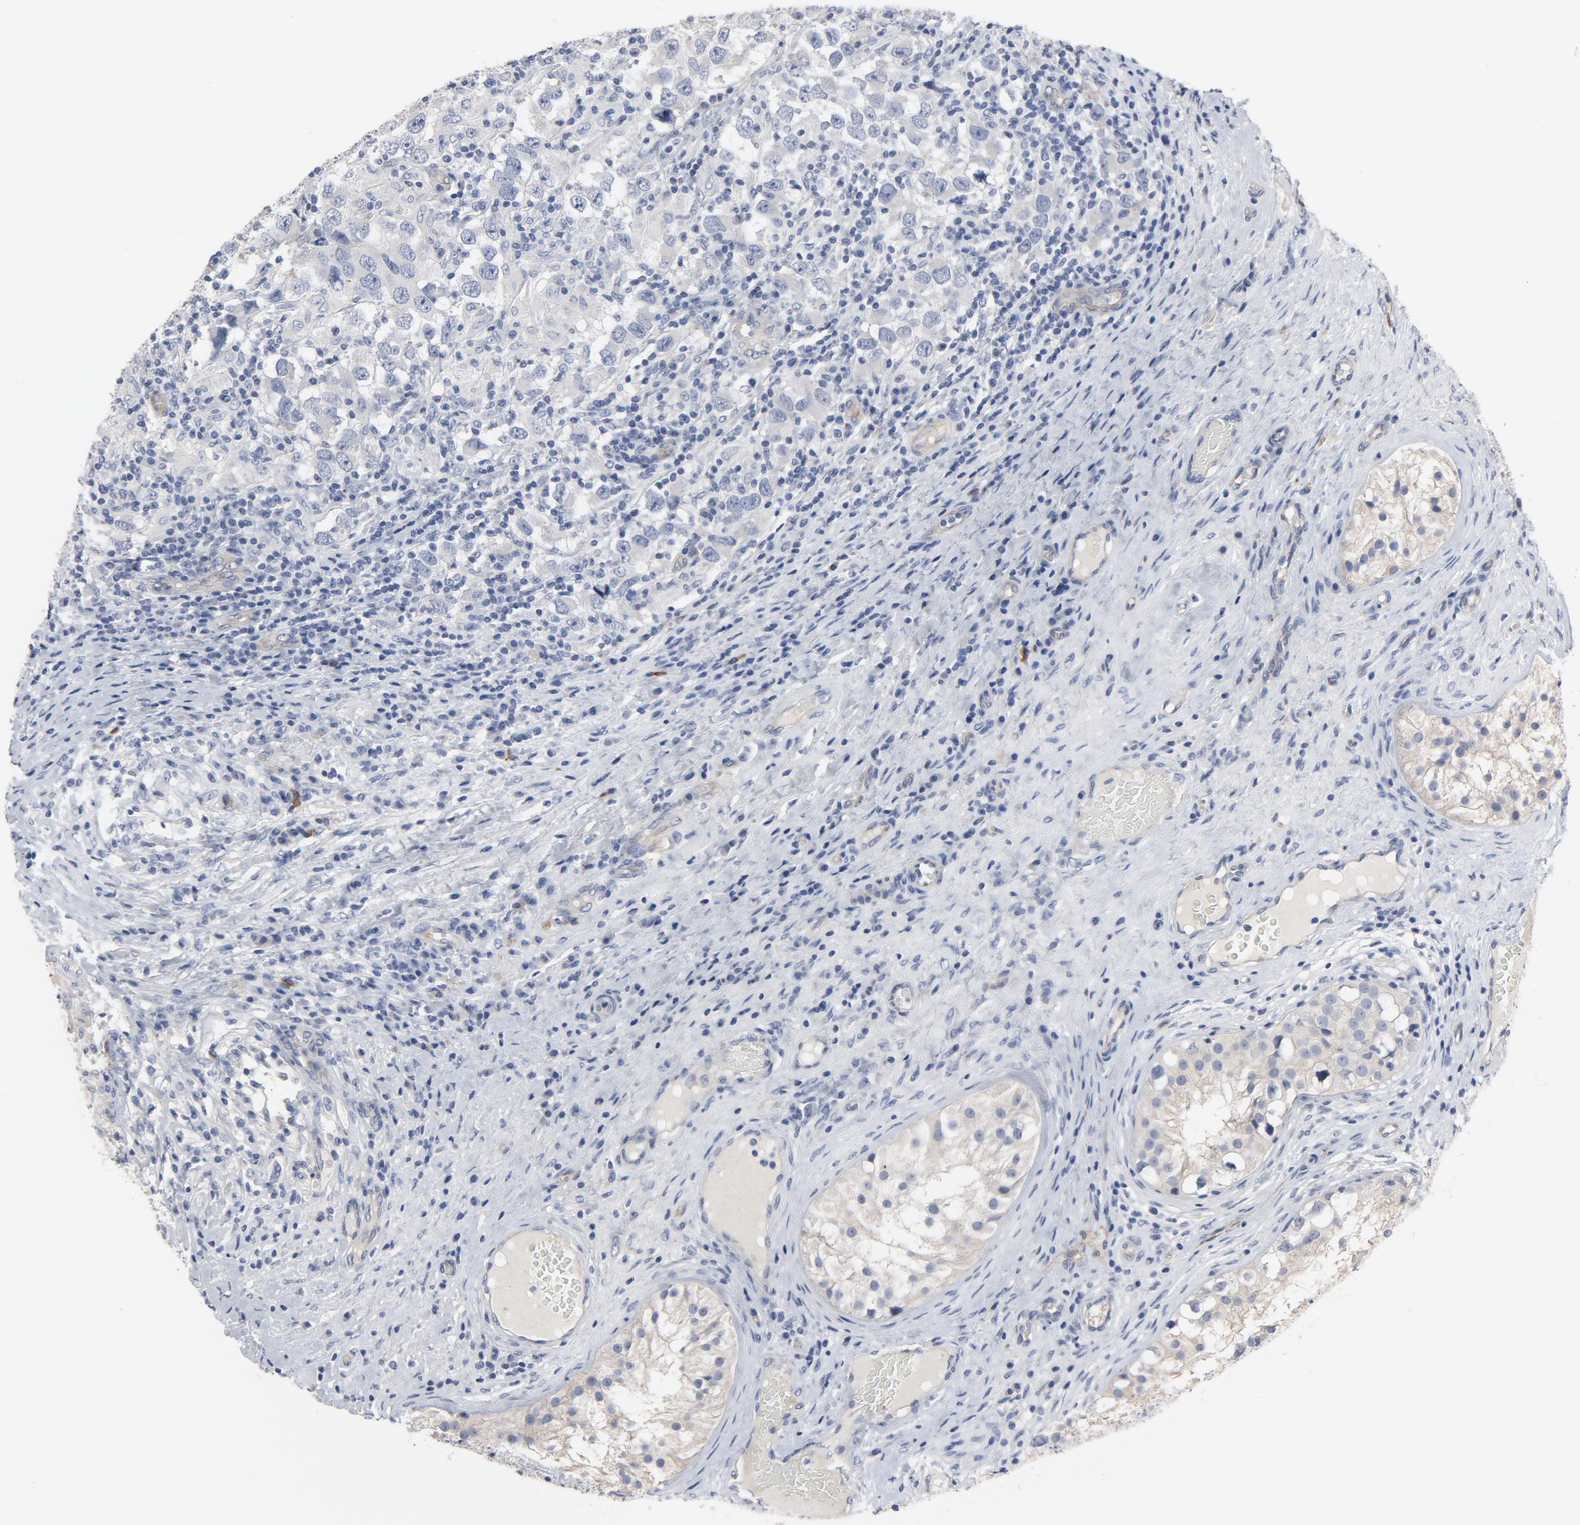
{"staining": {"intensity": "negative", "quantity": "none", "location": "none"}, "tissue": "testis cancer", "cell_type": "Tumor cells", "image_type": "cancer", "snomed": [{"axis": "morphology", "description": "Carcinoma, Embryonal, NOS"}, {"axis": "topography", "description": "Testis"}], "caption": "Testis cancer stained for a protein using immunohistochemistry (IHC) shows no expression tumor cells.", "gene": "KDR", "patient": {"sex": "male", "age": 21}}